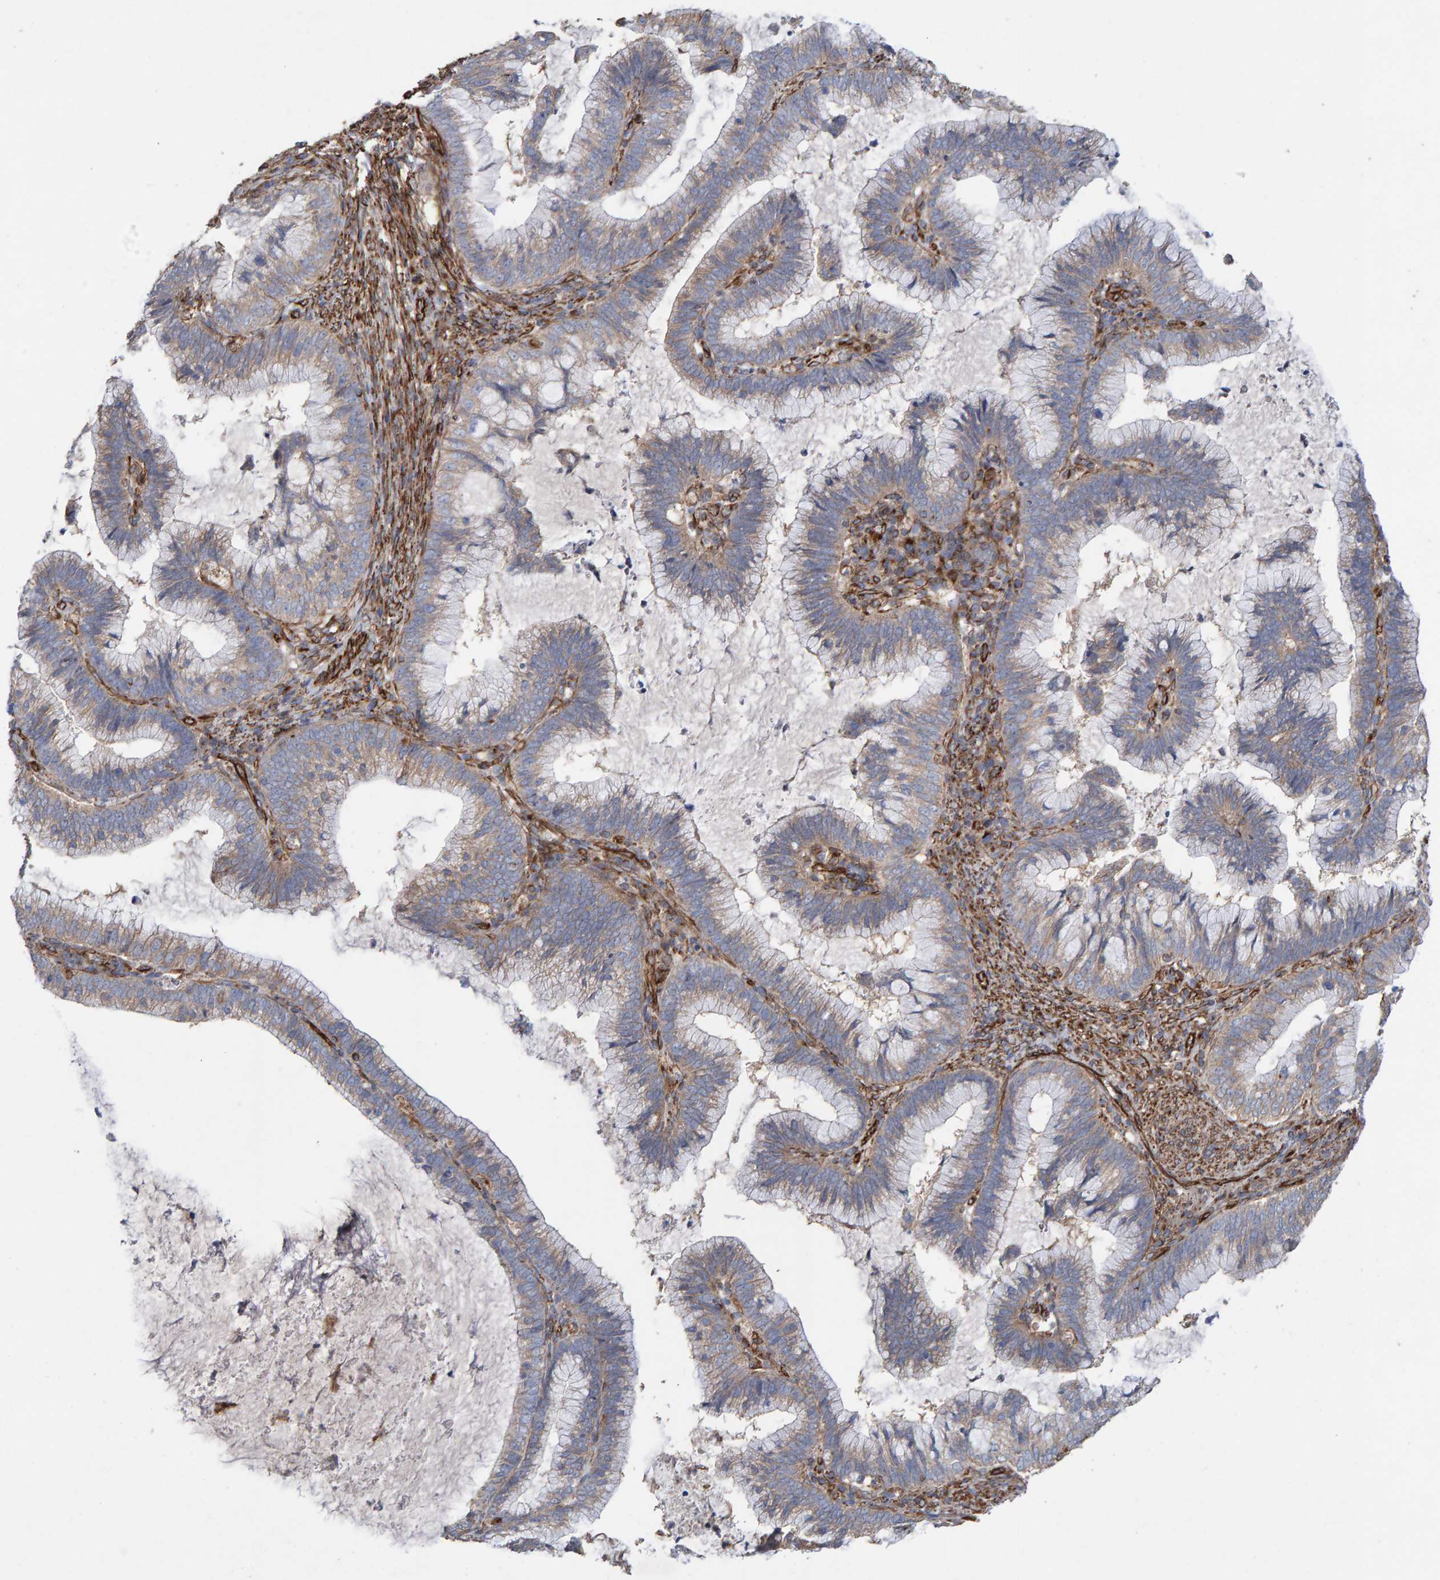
{"staining": {"intensity": "weak", "quantity": ">75%", "location": "cytoplasmic/membranous"}, "tissue": "cervical cancer", "cell_type": "Tumor cells", "image_type": "cancer", "snomed": [{"axis": "morphology", "description": "Adenocarcinoma, NOS"}, {"axis": "topography", "description": "Cervix"}], "caption": "Protein expression by immunohistochemistry (IHC) shows weak cytoplasmic/membranous staining in approximately >75% of tumor cells in adenocarcinoma (cervical).", "gene": "ZNF347", "patient": {"sex": "female", "age": 36}}